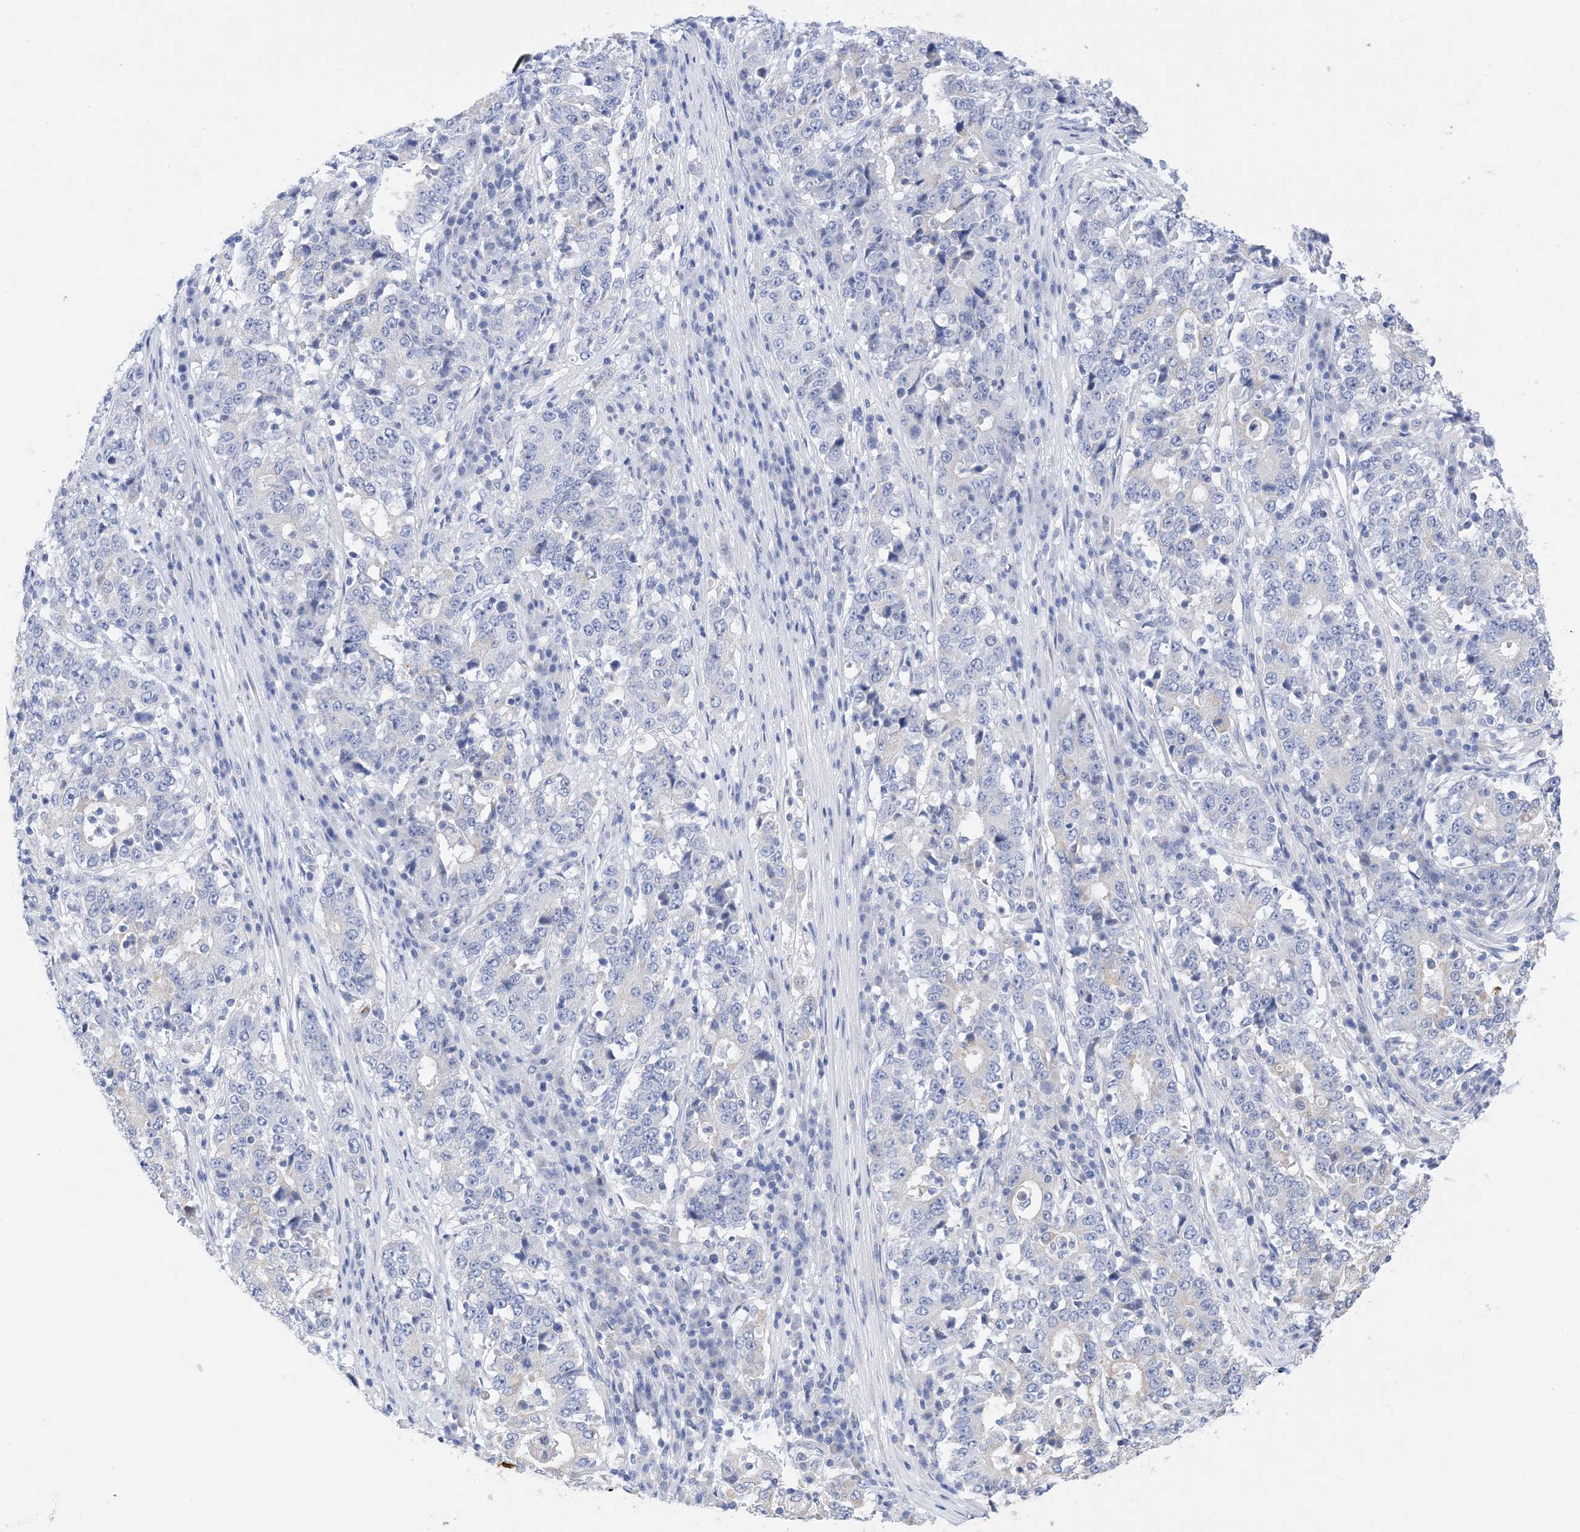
{"staining": {"intensity": "negative", "quantity": "none", "location": "none"}, "tissue": "stomach cancer", "cell_type": "Tumor cells", "image_type": "cancer", "snomed": [{"axis": "morphology", "description": "Adenocarcinoma, NOS"}, {"axis": "topography", "description": "Stomach"}], "caption": "An immunohistochemistry micrograph of adenocarcinoma (stomach) is shown. There is no staining in tumor cells of adenocarcinoma (stomach). (DAB (3,3'-diaminobenzidine) immunohistochemistry (IHC), high magnification).", "gene": "PLK4", "patient": {"sex": "male", "age": 59}}